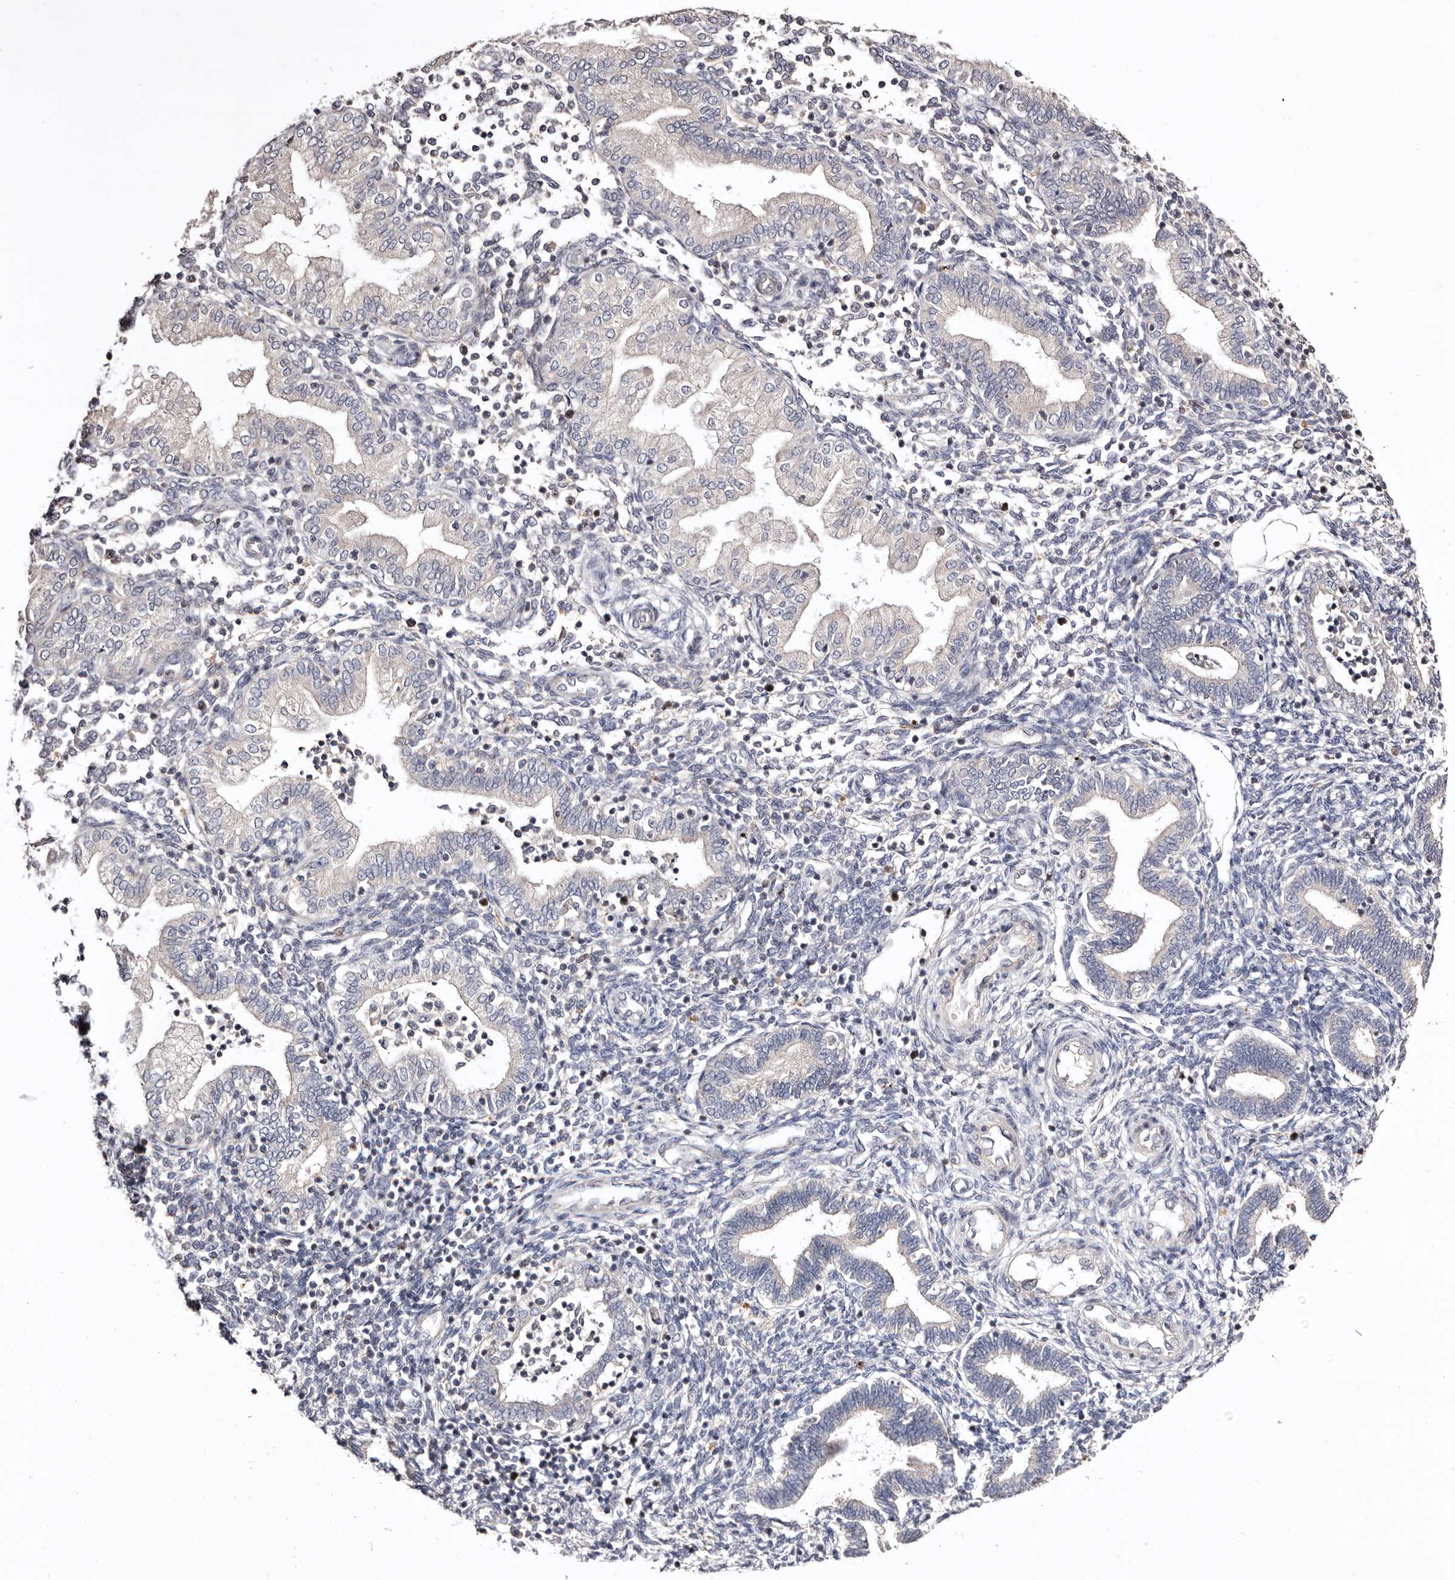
{"staining": {"intensity": "negative", "quantity": "none", "location": "none"}, "tissue": "endometrium", "cell_type": "Cells in endometrial stroma", "image_type": "normal", "snomed": [{"axis": "morphology", "description": "Normal tissue, NOS"}, {"axis": "topography", "description": "Endometrium"}], "caption": "Immunohistochemistry (IHC) histopathology image of unremarkable human endometrium stained for a protein (brown), which shows no positivity in cells in endometrial stroma. (DAB (3,3'-diaminobenzidine) immunohistochemistry (IHC) visualized using brightfield microscopy, high magnification).", "gene": "CDCA8", "patient": {"sex": "female", "age": 53}}